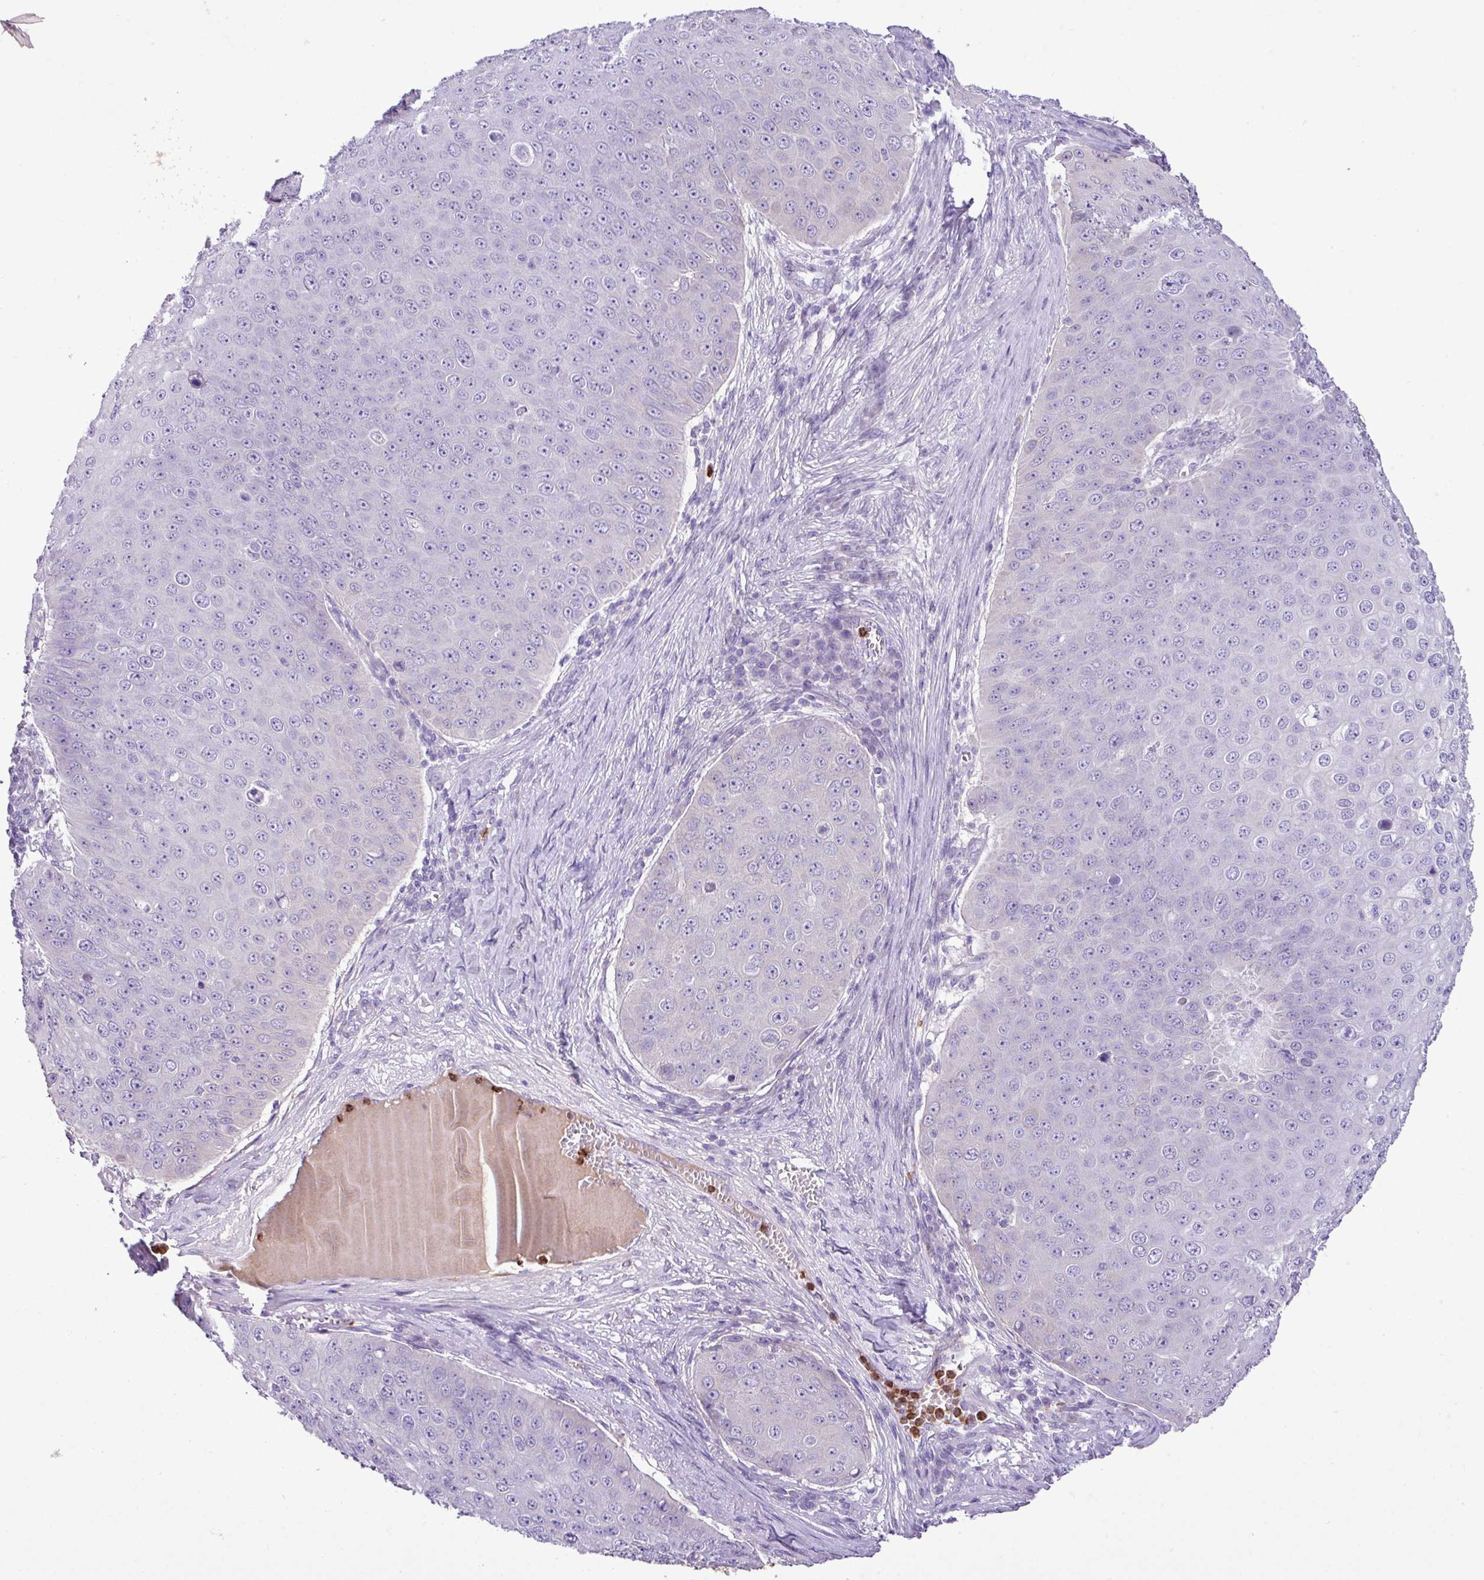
{"staining": {"intensity": "negative", "quantity": "none", "location": "none"}, "tissue": "skin cancer", "cell_type": "Tumor cells", "image_type": "cancer", "snomed": [{"axis": "morphology", "description": "Squamous cell carcinoma, NOS"}, {"axis": "topography", "description": "Skin"}], "caption": "IHC photomicrograph of neoplastic tissue: skin cancer (squamous cell carcinoma) stained with DAB shows no significant protein positivity in tumor cells.", "gene": "ZSCAN5A", "patient": {"sex": "male", "age": 71}}